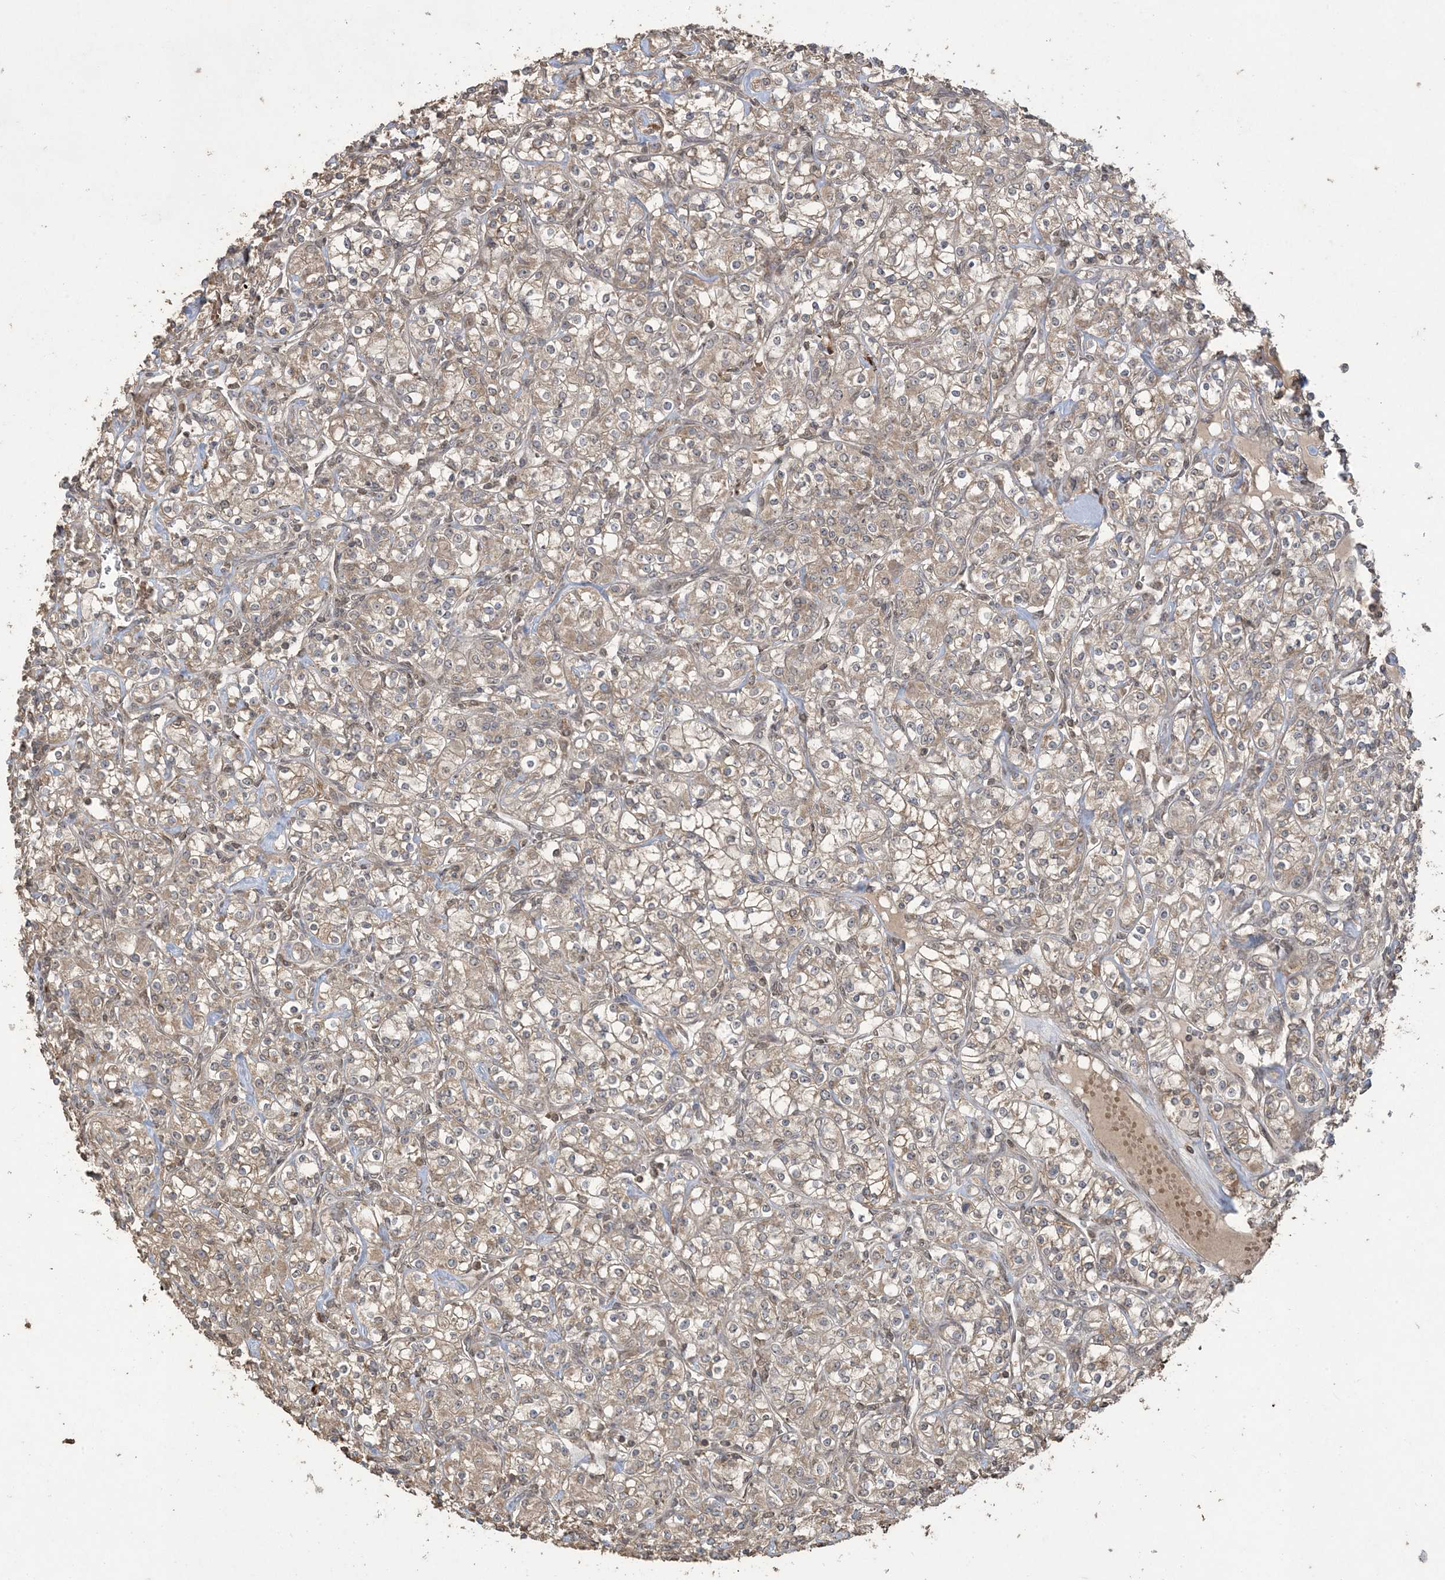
{"staining": {"intensity": "weak", "quantity": ">75%", "location": "cytoplasmic/membranous"}, "tissue": "renal cancer", "cell_type": "Tumor cells", "image_type": "cancer", "snomed": [{"axis": "morphology", "description": "Adenocarcinoma, NOS"}, {"axis": "topography", "description": "Kidney"}], "caption": "Immunohistochemistry (IHC) (DAB) staining of human adenocarcinoma (renal) exhibits weak cytoplasmic/membranous protein positivity in about >75% of tumor cells.", "gene": "EFCAB8", "patient": {"sex": "male", "age": 77}}